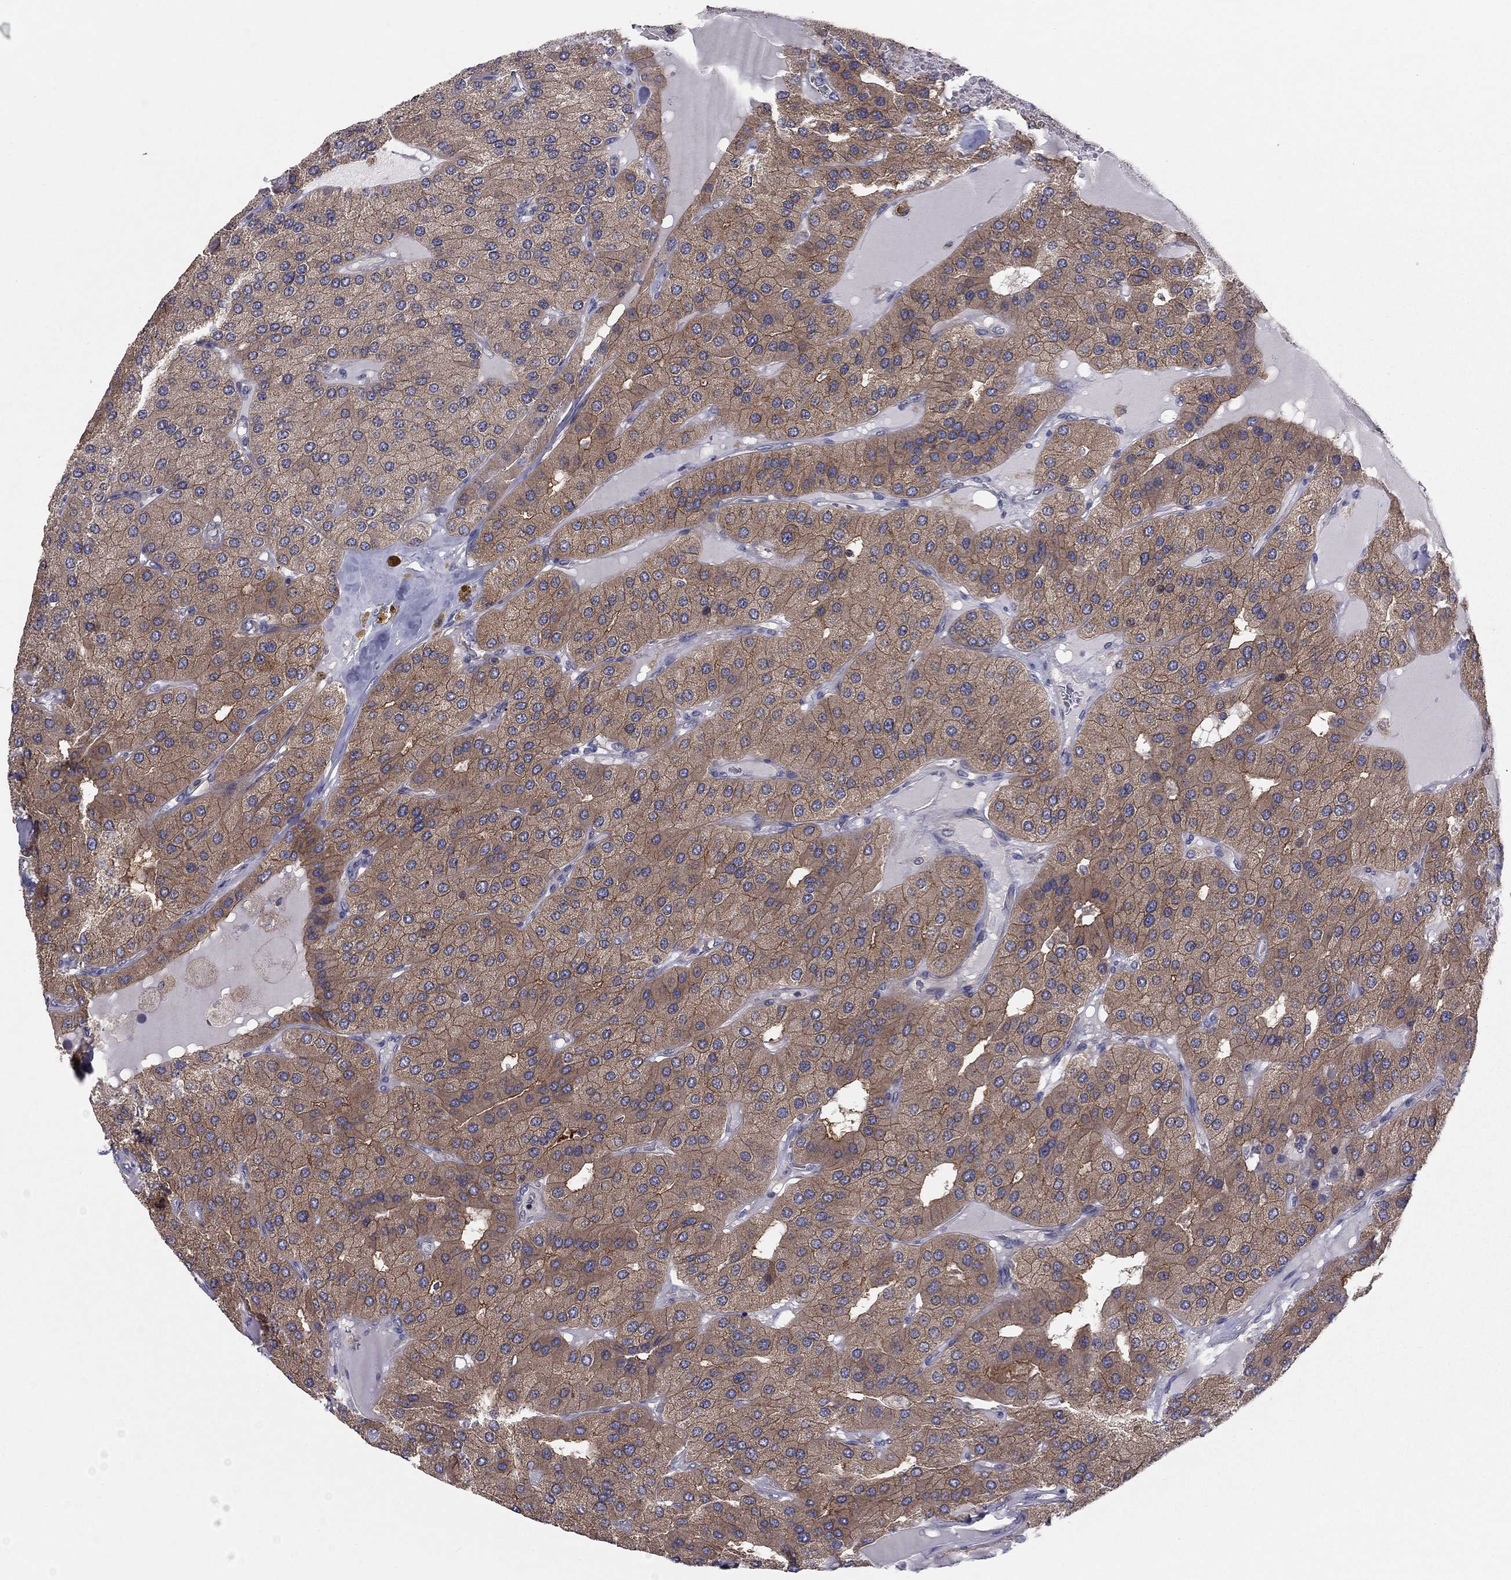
{"staining": {"intensity": "moderate", "quantity": "25%-75%", "location": "cytoplasmic/membranous"}, "tissue": "parathyroid gland", "cell_type": "Glandular cells", "image_type": "normal", "snomed": [{"axis": "morphology", "description": "Normal tissue, NOS"}, {"axis": "morphology", "description": "Adenoma, NOS"}, {"axis": "topography", "description": "Parathyroid gland"}], "caption": "Protein positivity by immunohistochemistry shows moderate cytoplasmic/membranous staining in approximately 25%-75% of glandular cells in benign parathyroid gland.", "gene": "RNF123", "patient": {"sex": "female", "age": 86}}